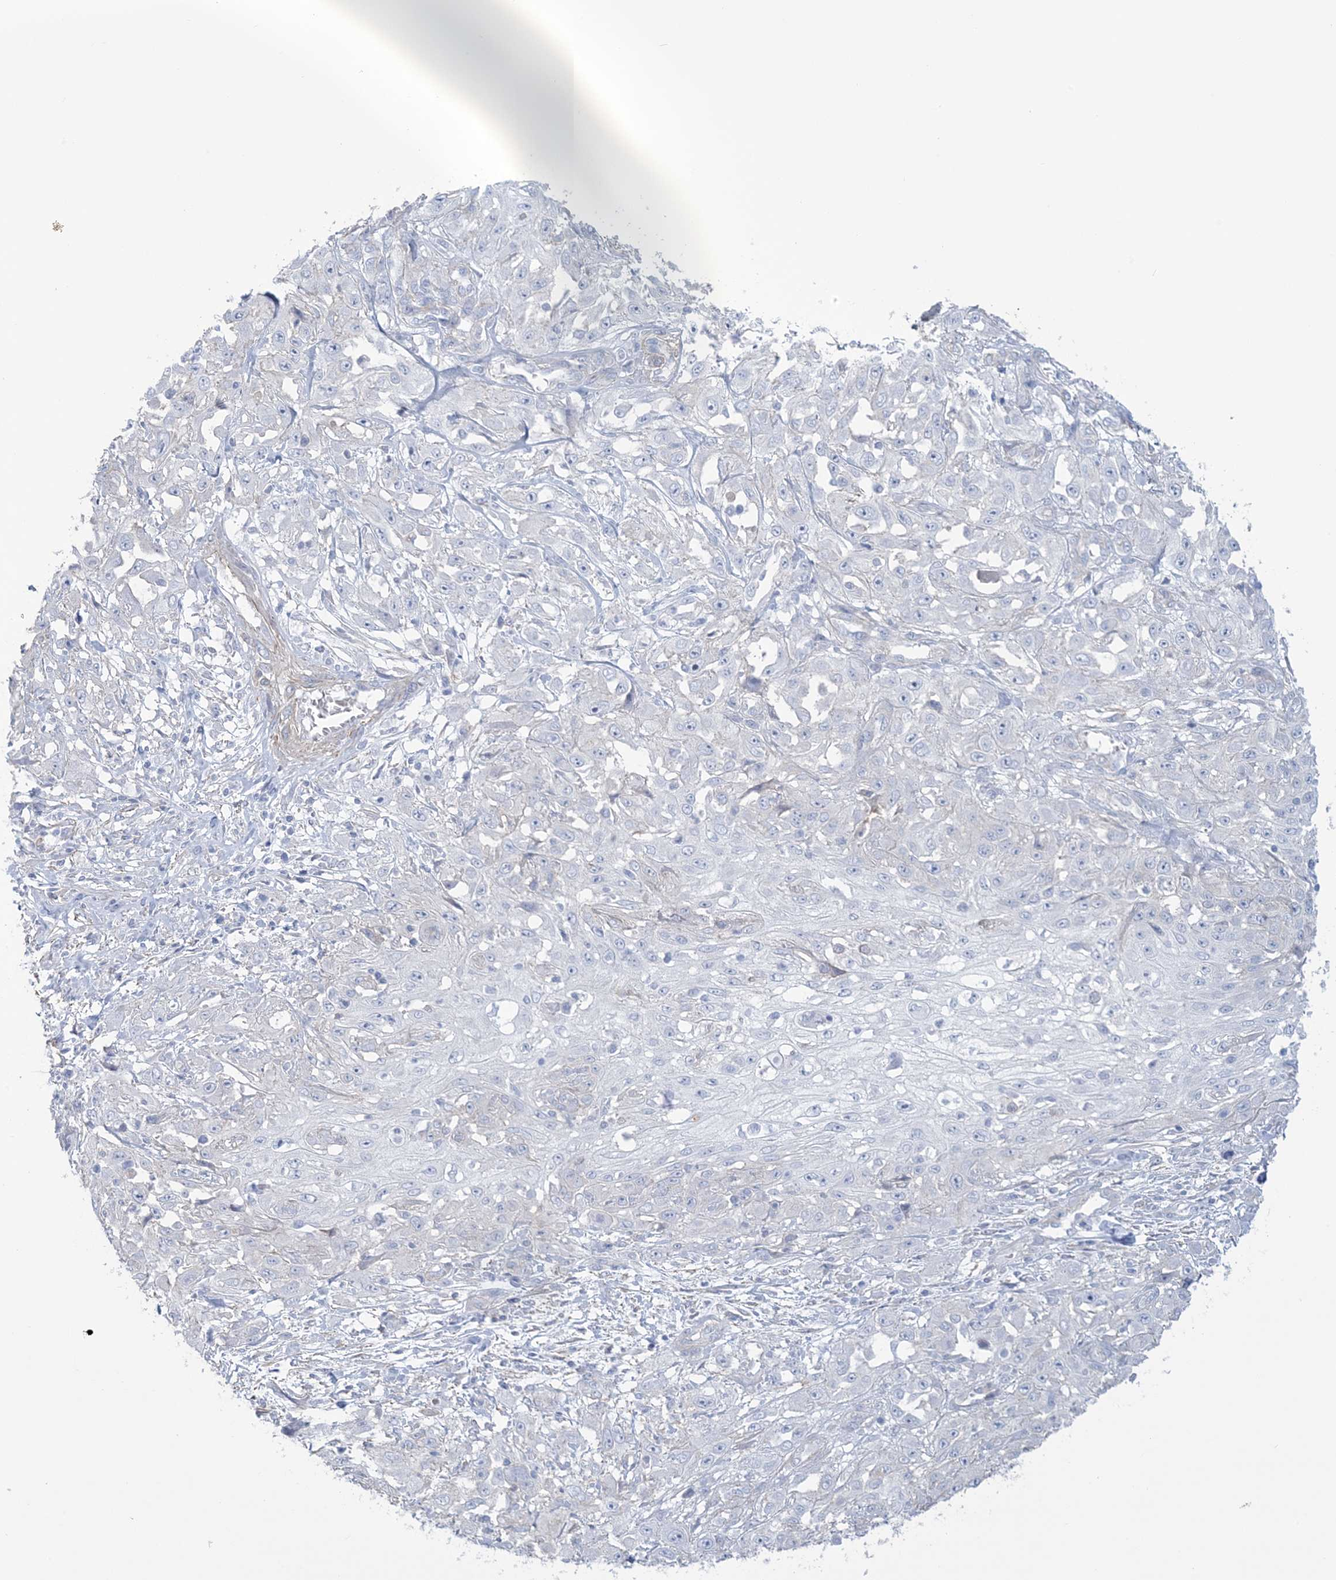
{"staining": {"intensity": "negative", "quantity": "none", "location": "none"}, "tissue": "skin cancer", "cell_type": "Tumor cells", "image_type": "cancer", "snomed": [{"axis": "morphology", "description": "Squamous cell carcinoma, NOS"}, {"axis": "morphology", "description": "Squamous cell carcinoma, metastatic, NOS"}, {"axis": "topography", "description": "Skin"}, {"axis": "topography", "description": "Lymph node"}], "caption": "A photomicrograph of human skin metastatic squamous cell carcinoma is negative for staining in tumor cells.", "gene": "AGXT", "patient": {"sex": "male", "age": 75}}